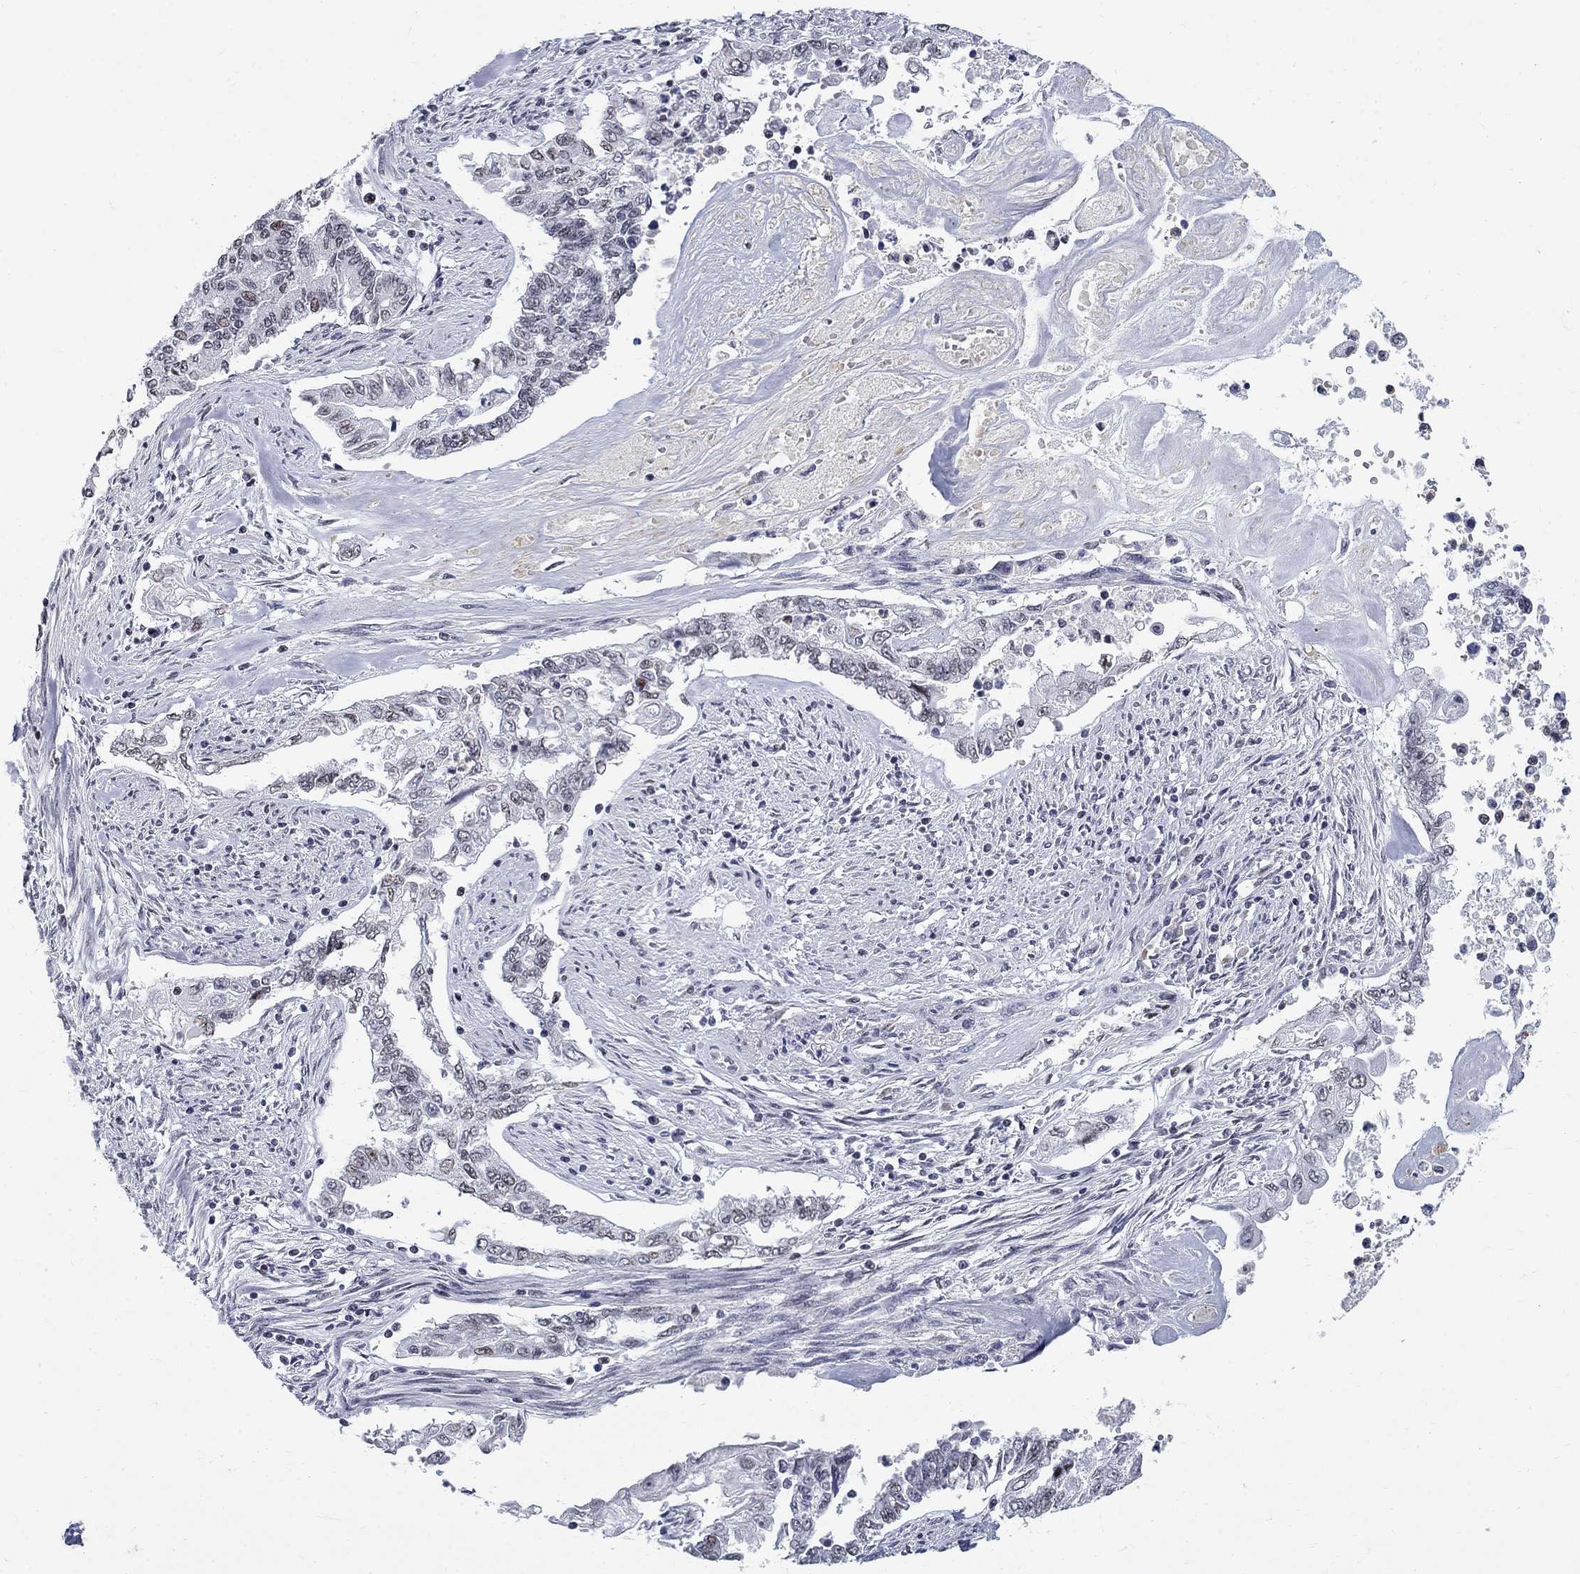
{"staining": {"intensity": "weak", "quantity": "<25%", "location": "nuclear"}, "tissue": "endometrial cancer", "cell_type": "Tumor cells", "image_type": "cancer", "snomed": [{"axis": "morphology", "description": "Adenocarcinoma, NOS"}, {"axis": "topography", "description": "Uterus"}], "caption": "Immunohistochemistry (IHC) of human endometrial adenocarcinoma demonstrates no expression in tumor cells.", "gene": "BHLHE22", "patient": {"sex": "female", "age": 59}}